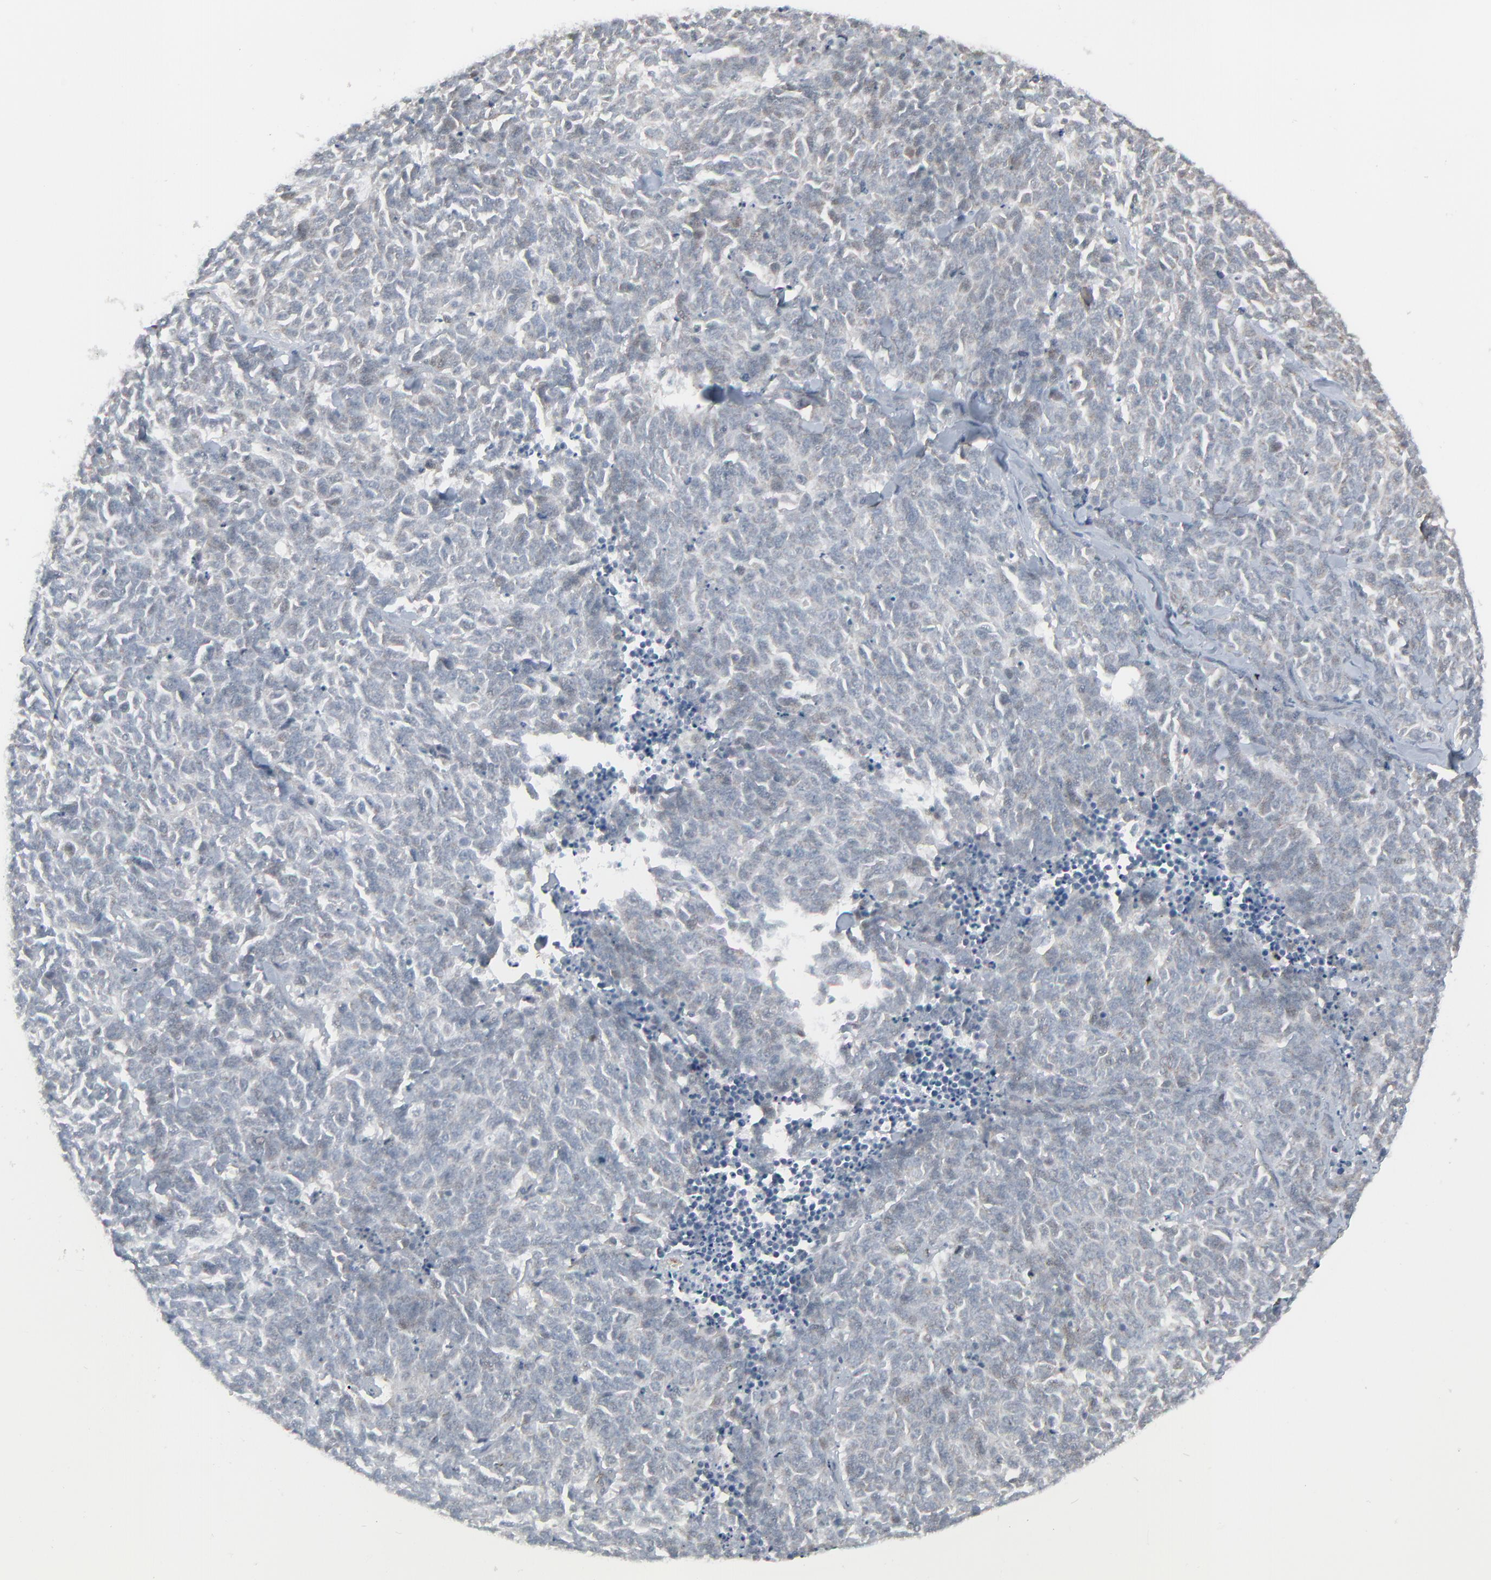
{"staining": {"intensity": "negative", "quantity": "none", "location": "none"}, "tissue": "lung cancer", "cell_type": "Tumor cells", "image_type": "cancer", "snomed": [{"axis": "morphology", "description": "Neoplasm, malignant, NOS"}, {"axis": "topography", "description": "Lung"}], "caption": "This photomicrograph is of lung neoplasm (malignant) stained with IHC to label a protein in brown with the nuclei are counter-stained blue. There is no staining in tumor cells. (DAB immunohistochemistry (IHC) visualized using brightfield microscopy, high magnification).", "gene": "NEUROD1", "patient": {"sex": "female", "age": 58}}